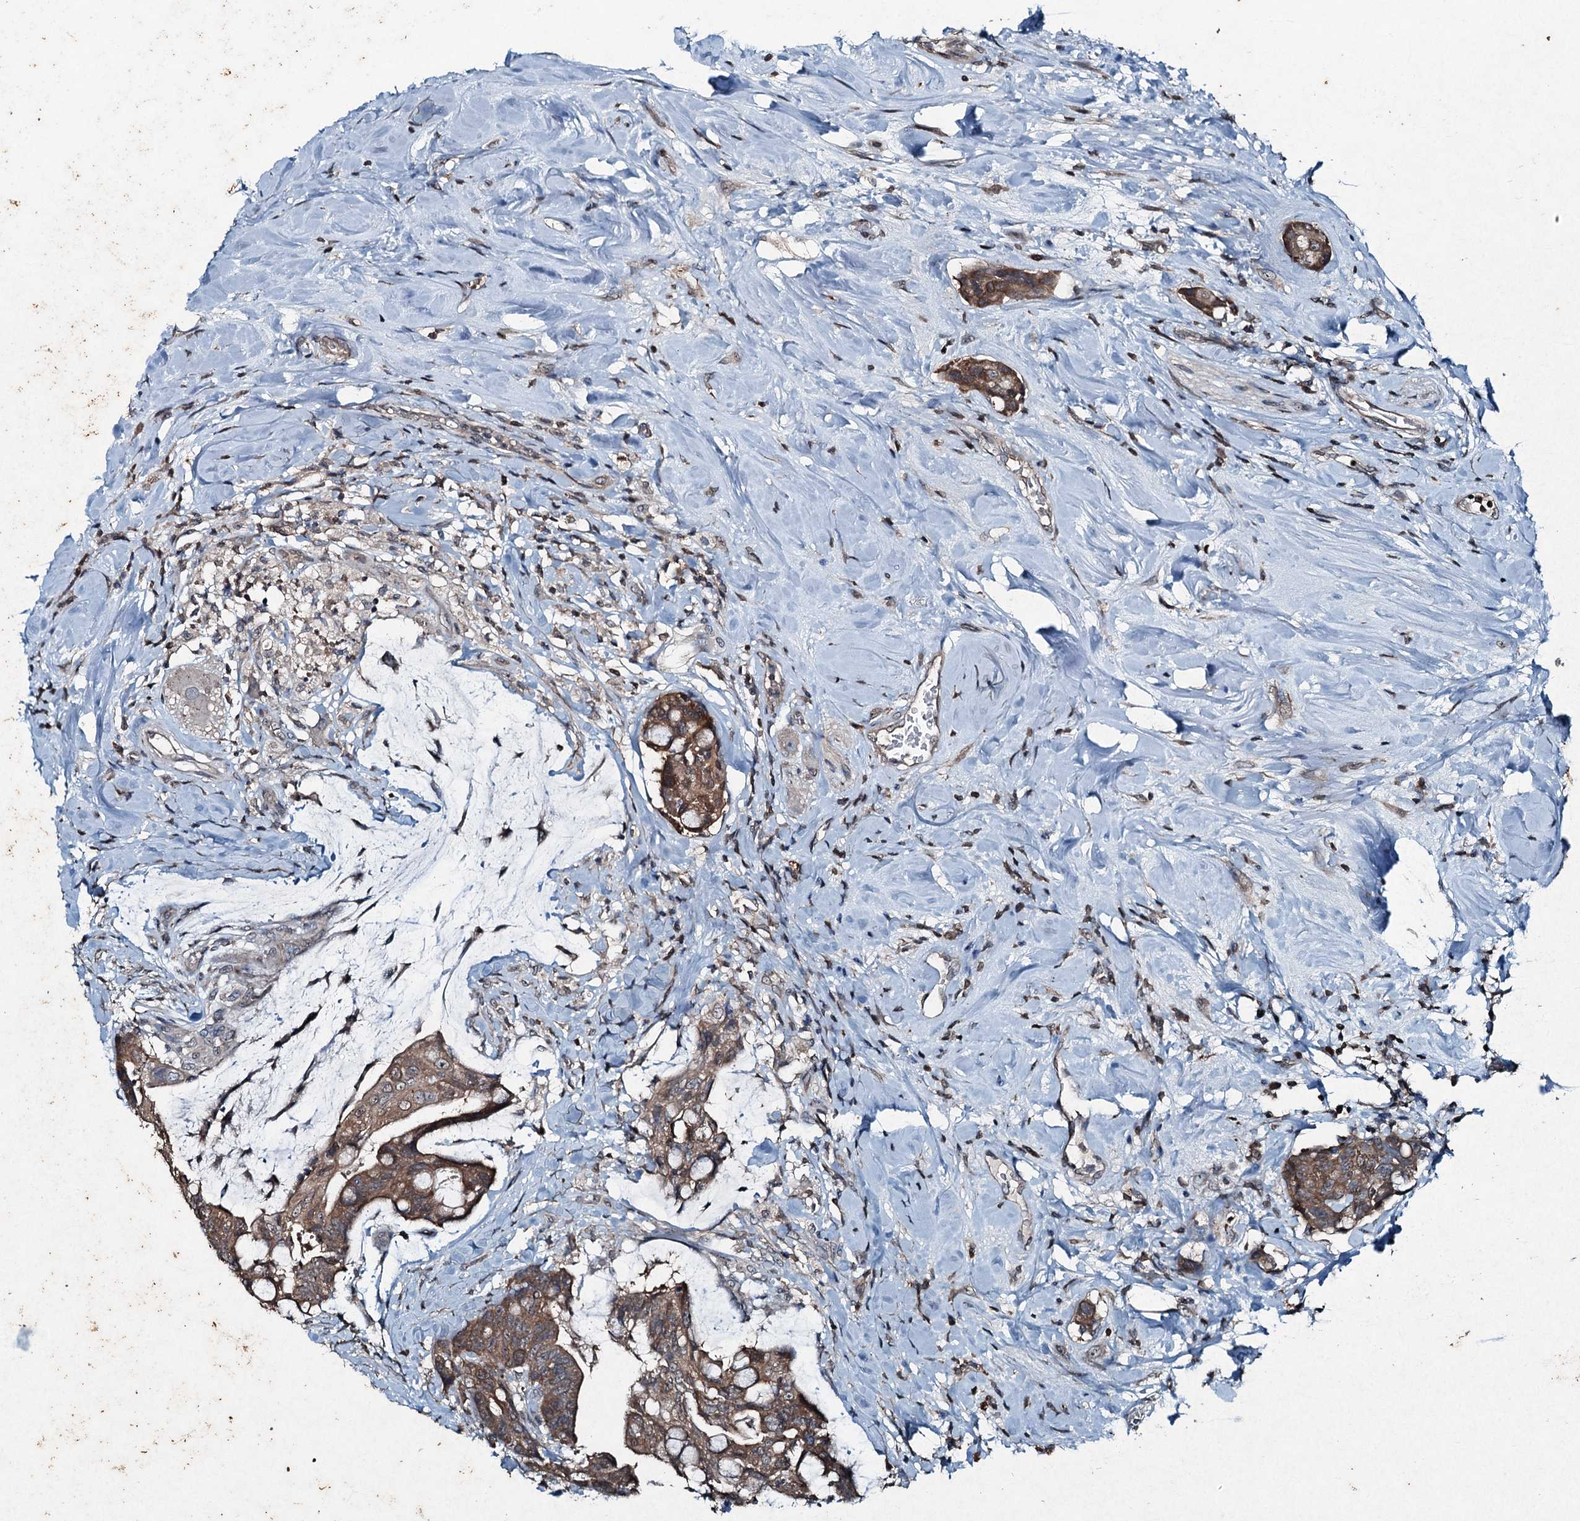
{"staining": {"intensity": "moderate", "quantity": ">75%", "location": "cytoplasmic/membranous"}, "tissue": "colorectal cancer", "cell_type": "Tumor cells", "image_type": "cancer", "snomed": [{"axis": "morphology", "description": "Adenocarcinoma, NOS"}, {"axis": "topography", "description": "Colon"}], "caption": "Immunohistochemistry histopathology image of neoplastic tissue: adenocarcinoma (colorectal) stained using immunohistochemistry (IHC) exhibits medium levels of moderate protein expression localized specifically in the cytoplasmic/membranous of tumor cells, appearing as a cytoplasmic/membranous brown color.", "gene": "TCTN1", "patient": {"sex": "female", "age": 82}}